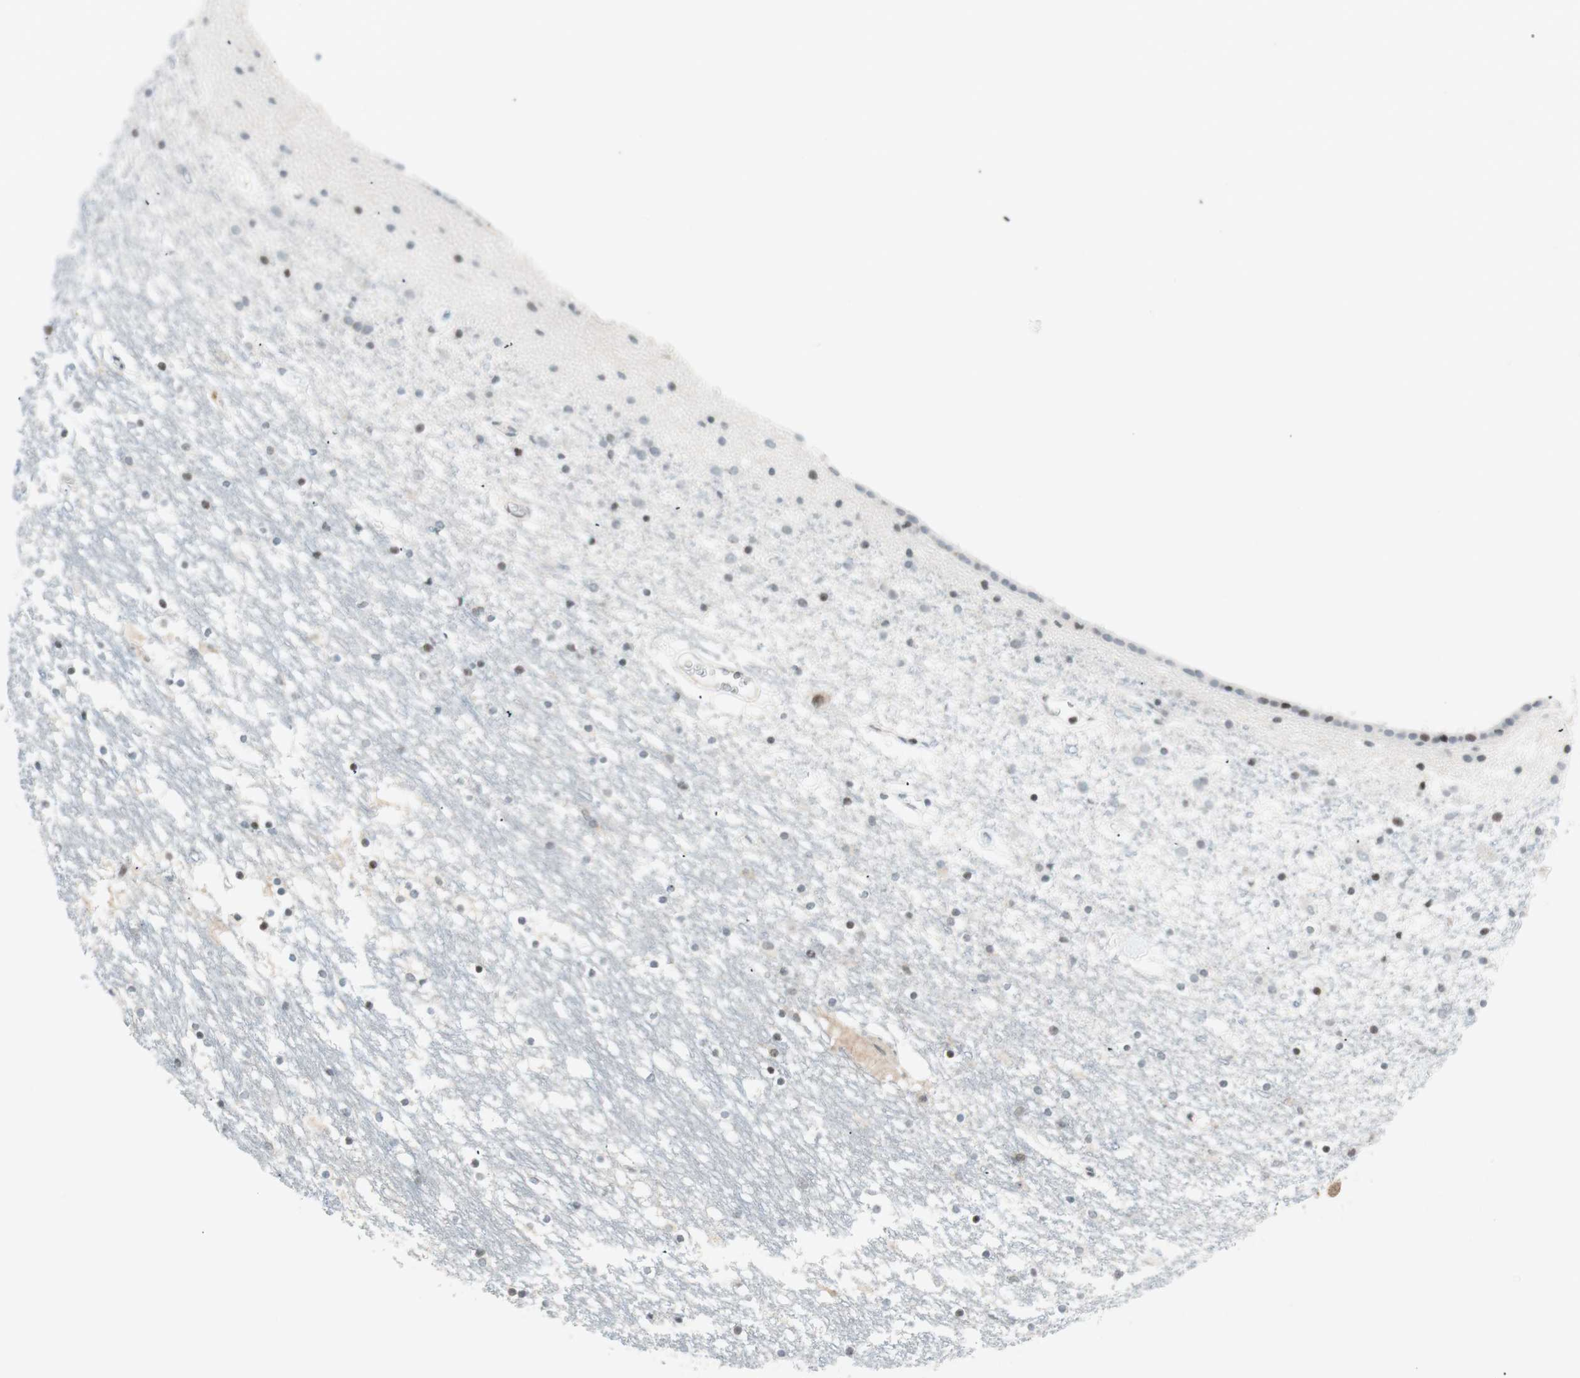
{"staining": {"intensity": "weak", "quantity": "<25%", "location": "cytoplasmic/membranous,nuclear"}, "tissue": "caudate", "cell_type": "Glial cells", "image_type": "normal", "snomed": [{"axis": "morphology", "description": "Normal tissue, NOS"}, {"axis": "topography", "description": "Lateral ventricle wall"}], "caption": "IHC micrograph of benign human caudate stained for a protein (brown), which shows no expression in glial cells. (DAB IHC, high magnification).", "gene": "TPT1", "patient": {"sex": "male", "age": 45}}